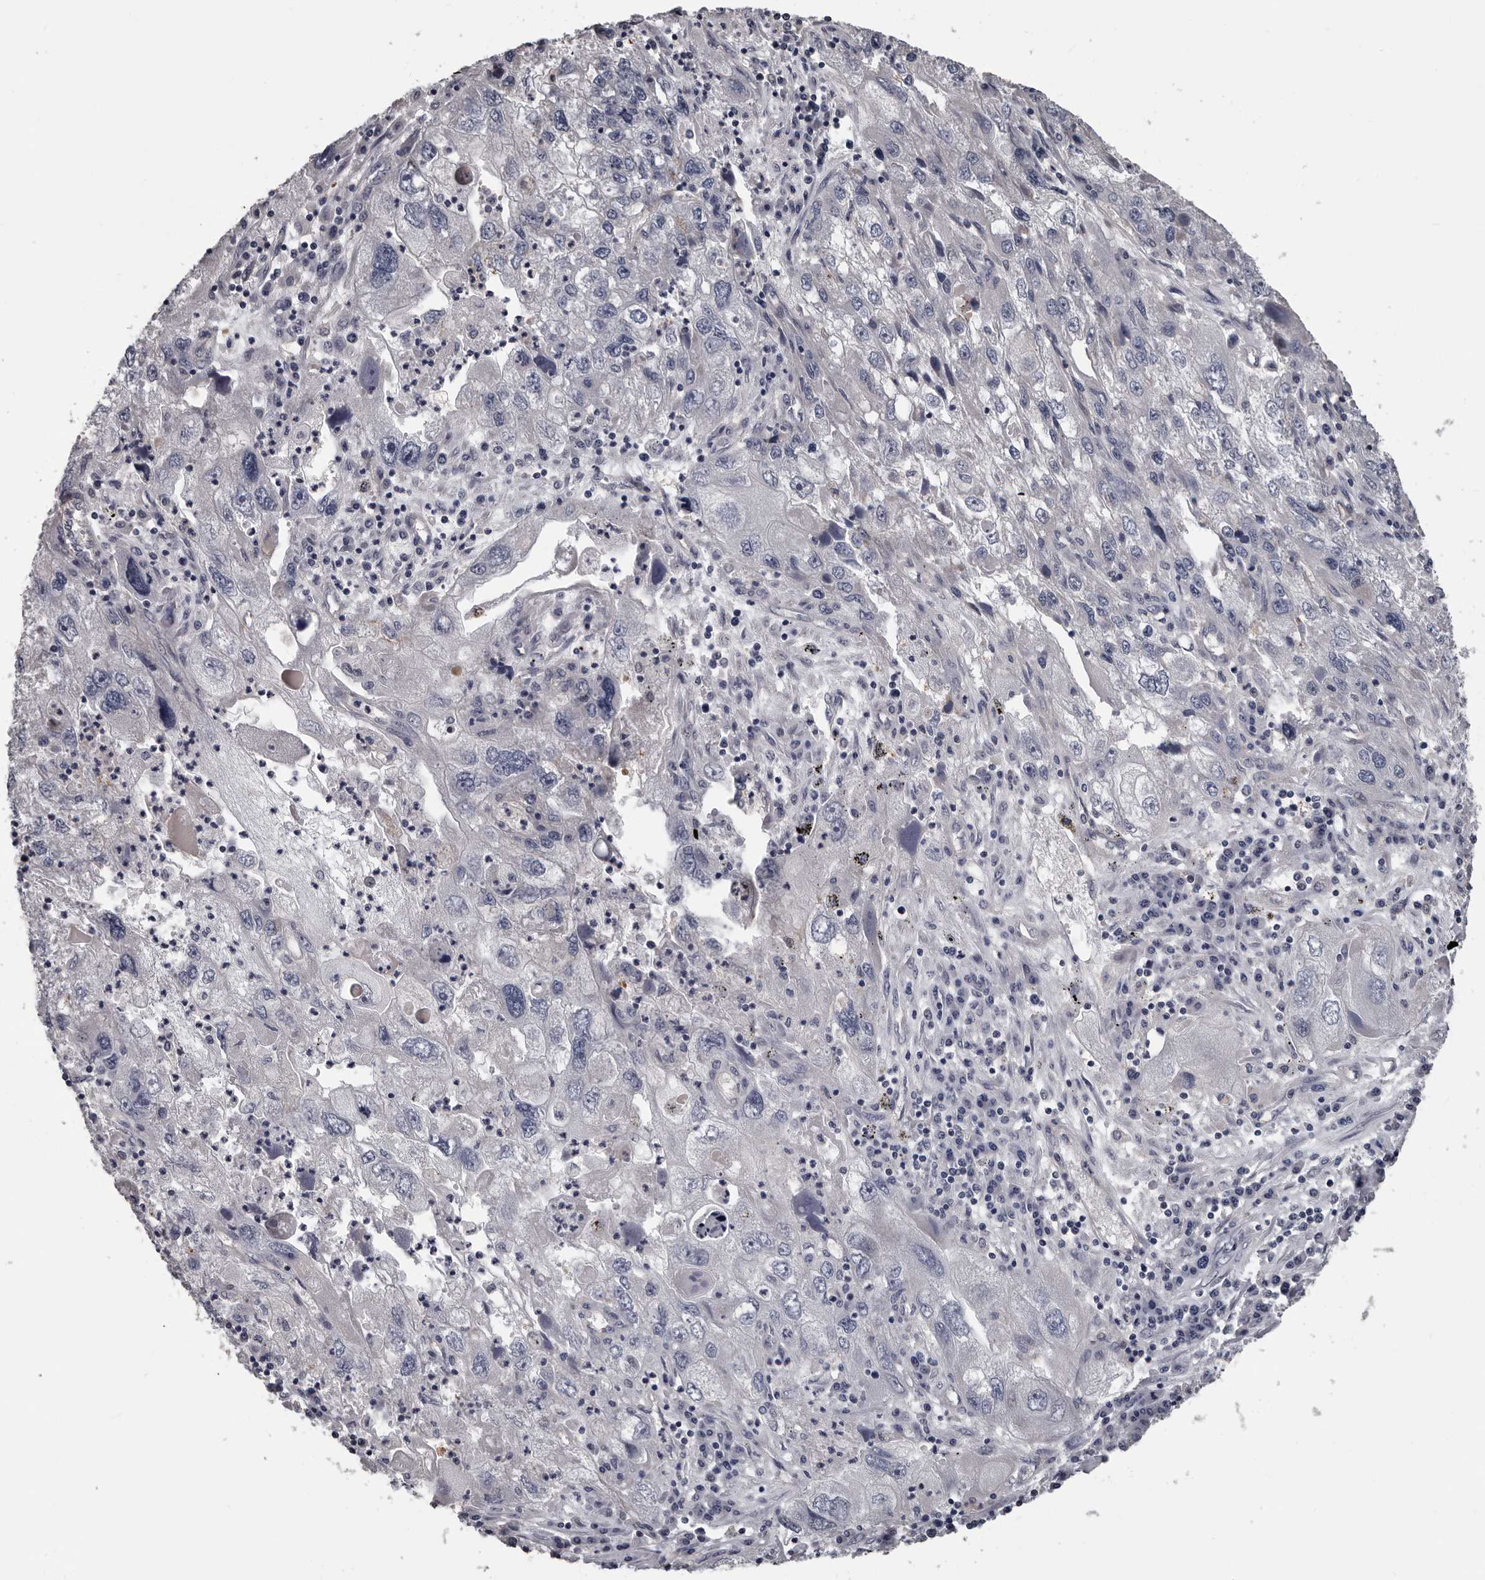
{"staining": {"intensity": "negative", "quantity": "none", "location": "none"}, "tissue": "endometrial cancer", "cell_type": "Tumor cells", "image_type": "cancer", "snomed": [{"axis": "morphology", "description": "Adenocarcinoma, NOS"}, {"axis": "topography", "description": "Endometrium"}], "caption": "A micrograph of adenocarcinoma (endometrial) stained for a protein reveals no brown staining in tumor cells.", "gene": "RNF217", "patient": {"sex": "female", "age": 49}}